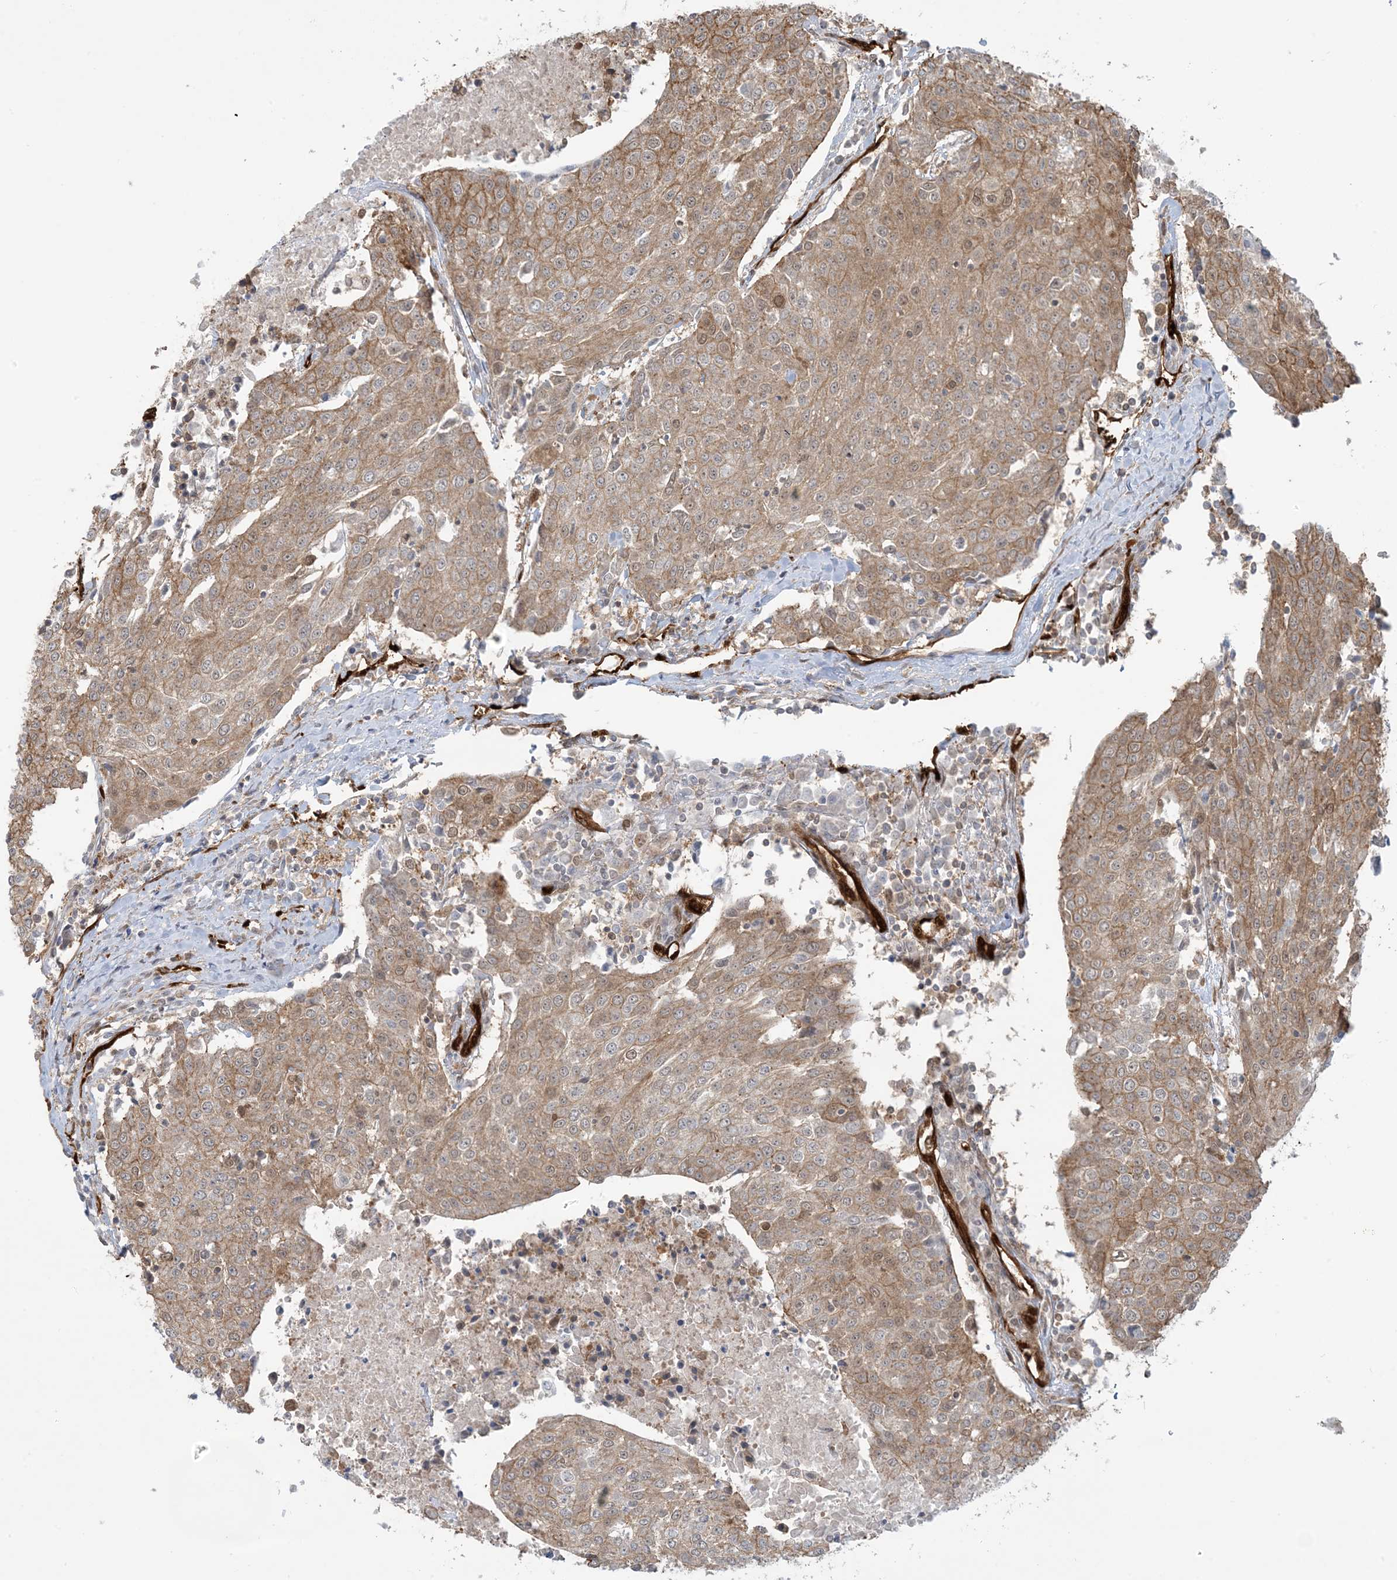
{"staining": {"intensity": "moderate", "quantity": ">75%", "location": "cytoplasmic/membranous"}, "tissue": "urothelial cancer", "cell_type": "Tumor cells", "image_type": "cancer", "snomed": [{"axis": "morphology", "description": "Urothelial carcinoma, High grade"}, {"axis": "topography", "description": "Urinary bladder"}], "caption": "This is an image of immunohistochemistry staining of urothelial carcinoma (high-grade), which shows moderate positivity in the cytoplasmic/membranous of tumor cells.", "gene": "PPM1F", "patient": {"sex": "female", "age": 85}}